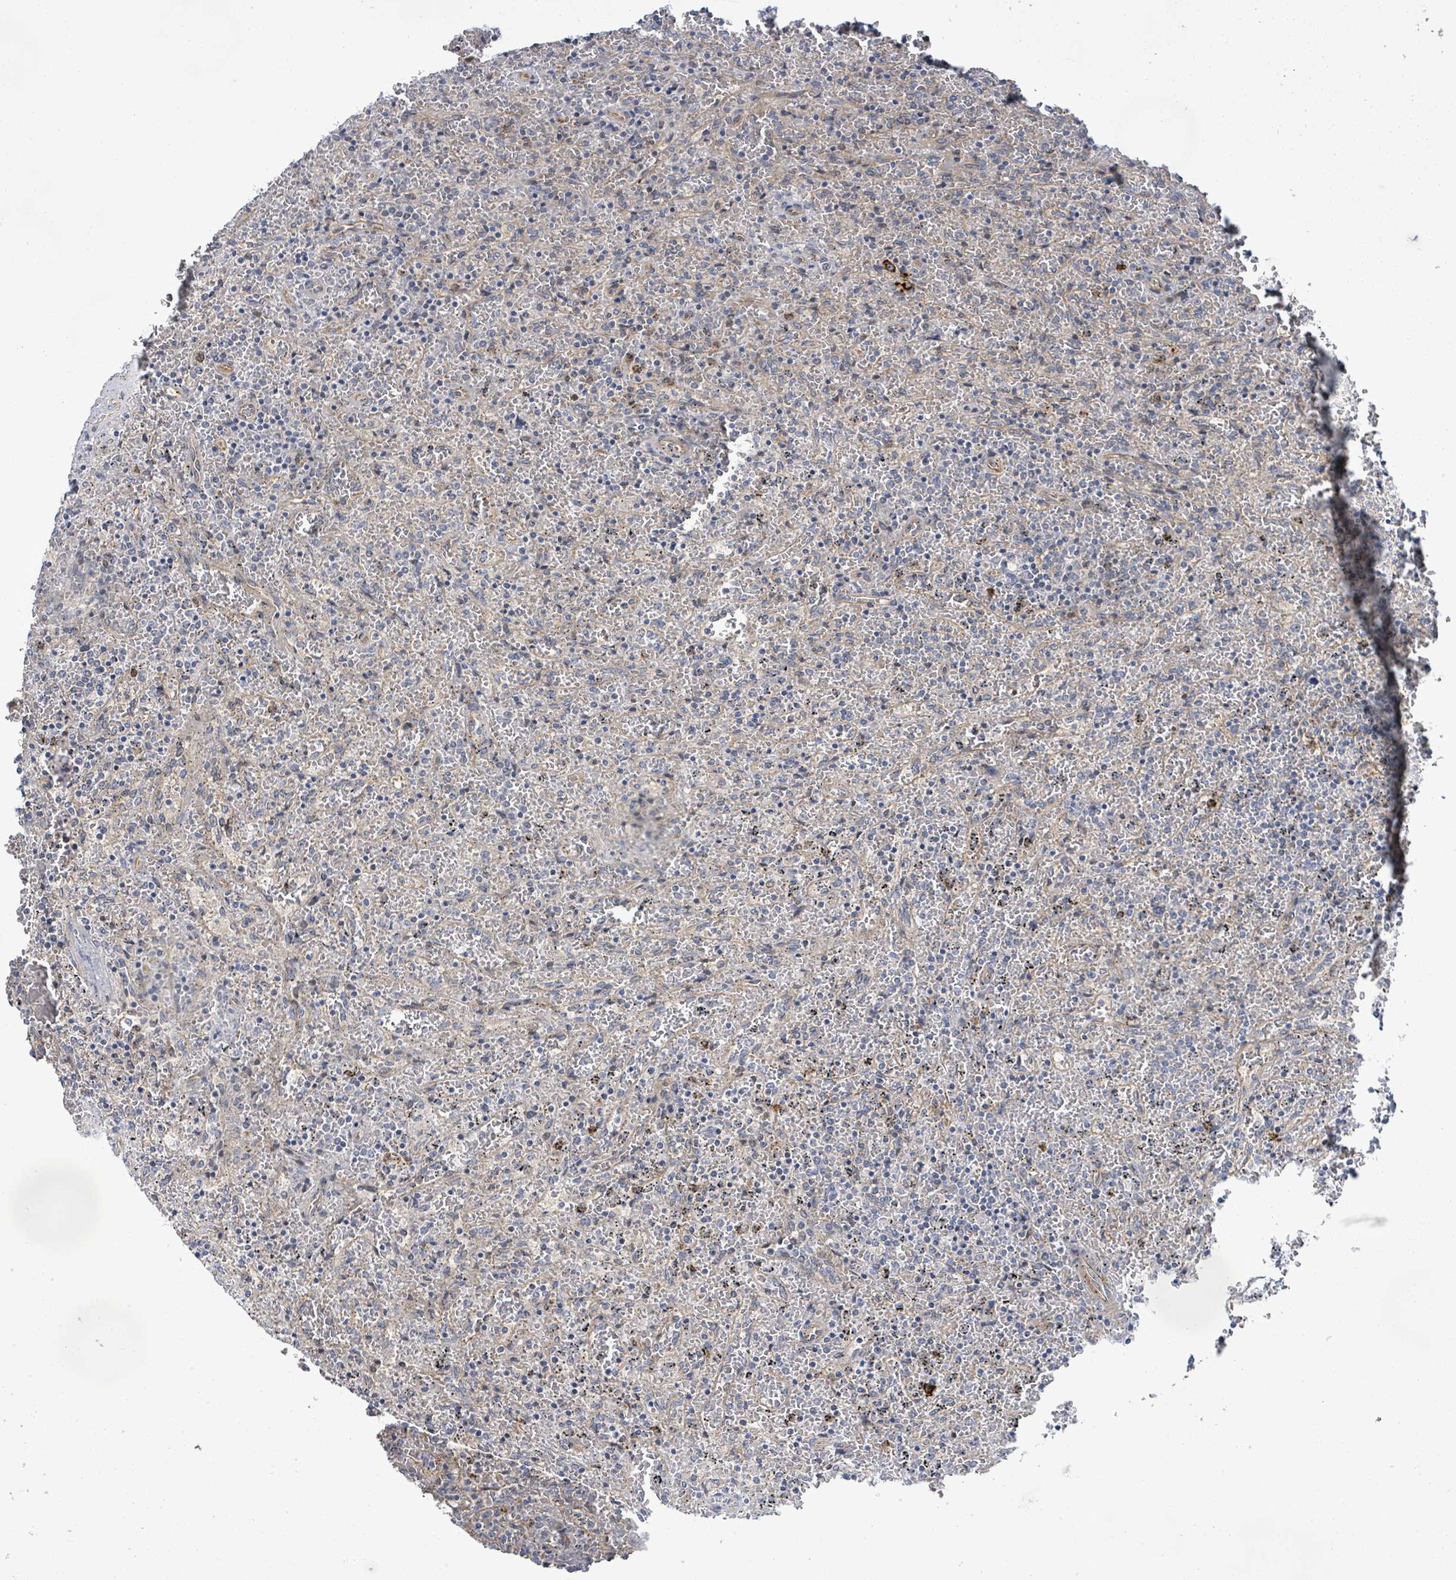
{"staining": {"intensity": "negative", "quantity": "none", "location": "none"}, "tissue": "lymphoma", "cell_type": "Tumor cells", "image_type": "cancer", "snomed": [{"axis": "morphology", "description": "Malignant lymphoma, non-Hodgkin's type, Low grade"}, {"axis": "topography", "description": "Spleen"}], "caption": "DAB (3,3'-diaminobenzidine) immunohistochemical staining of human lymphoma shows no significant expression in tumor cells.", "gene": "KBTBD11", "patient": {"sex": "female", "age": 64}}